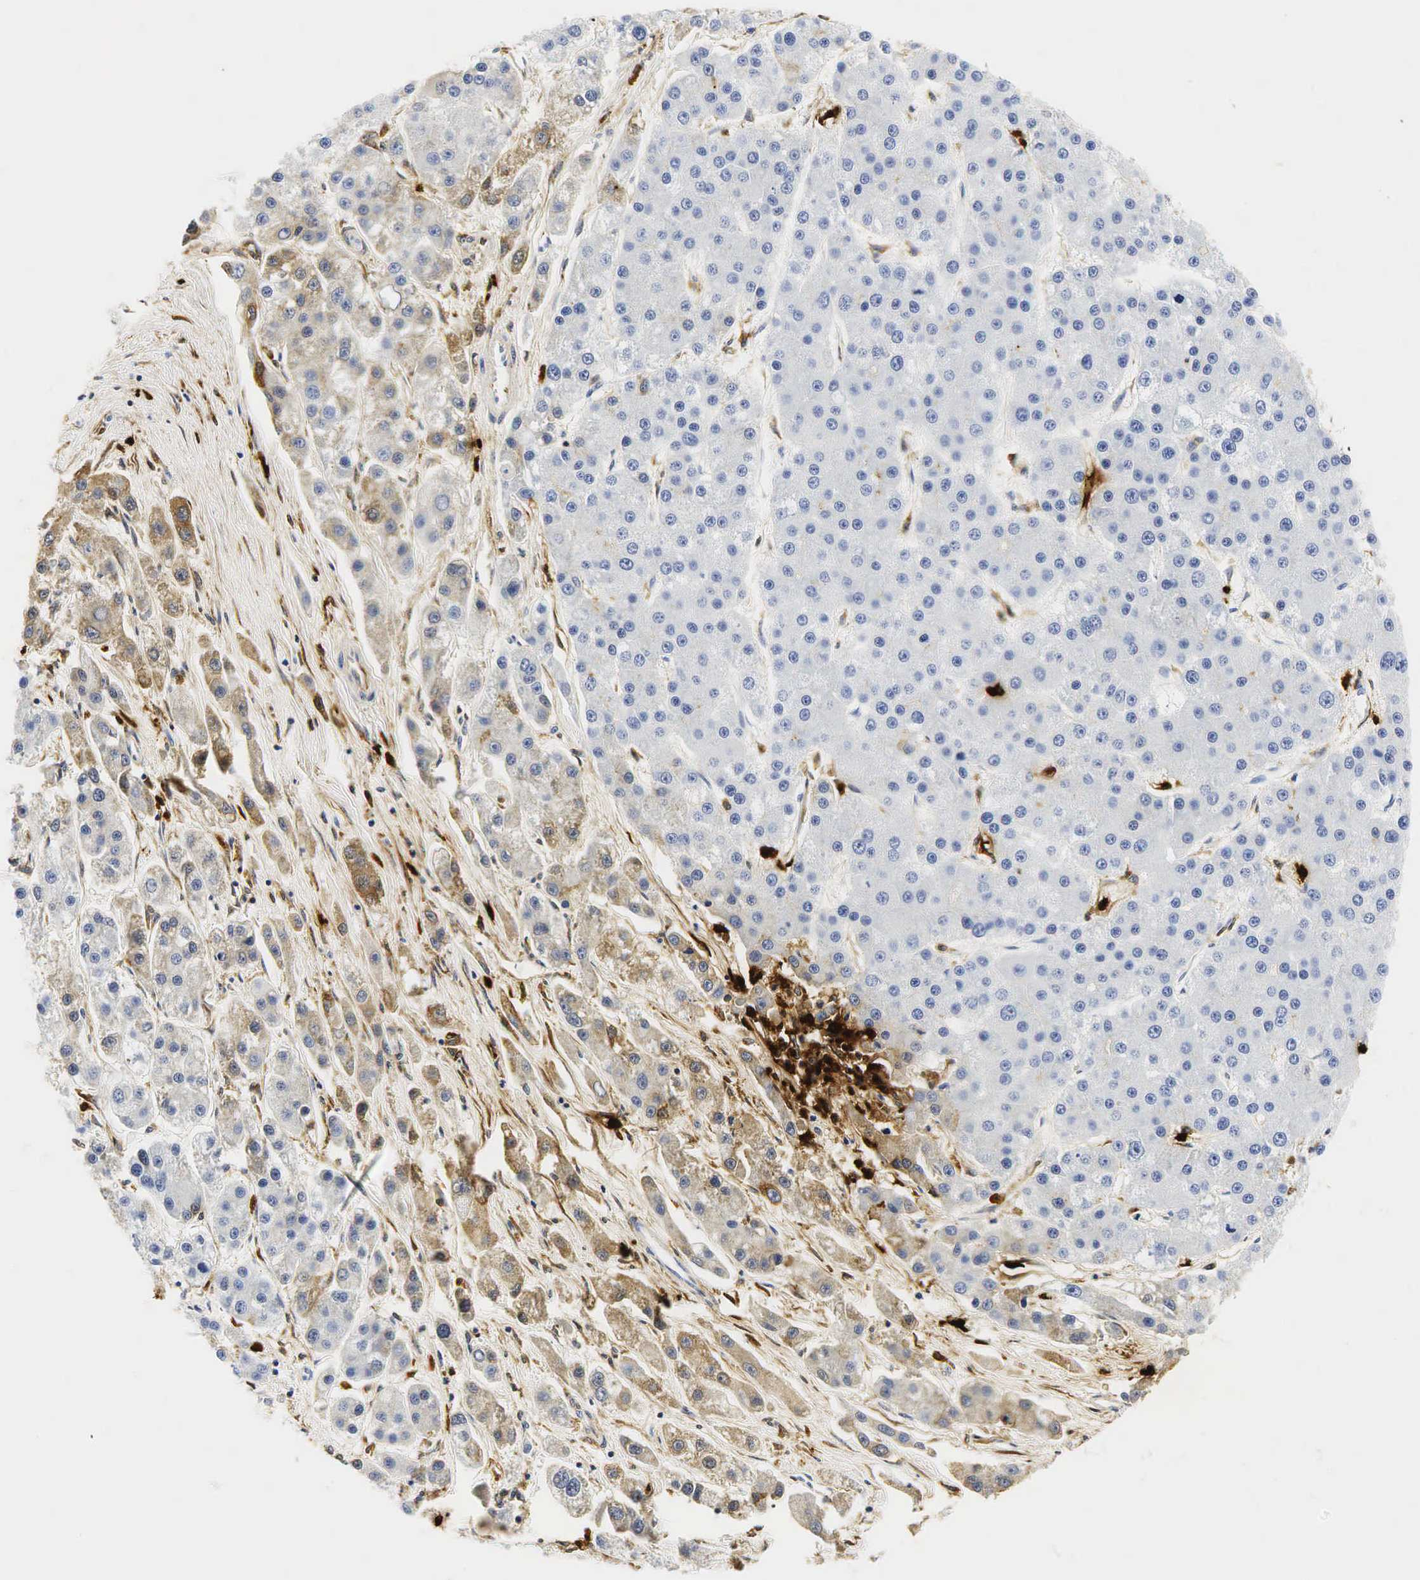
{"staining": {"intensity": "negative", "quantity": "none", "location": "none"}, "tissue": "liver cancer", "cell_type": "Tumor cells", "image_type": "cancer", "snomed": [{"axis": "morphology", "description": "Carcinoma, Hepatocellular, NOS"}, {"axis": "topography", "description": "Liver"}], "caption": "Micrograph shows no protein positivity in tumor cells of liver cancer tissue. (Brightfield microscopy of DAB (3,3'-diaminobenzidine) immunohistochemistry (IHC) at high magnification).", "gene": "LYZ", "patient": {"sex": "female", "age": 85}}